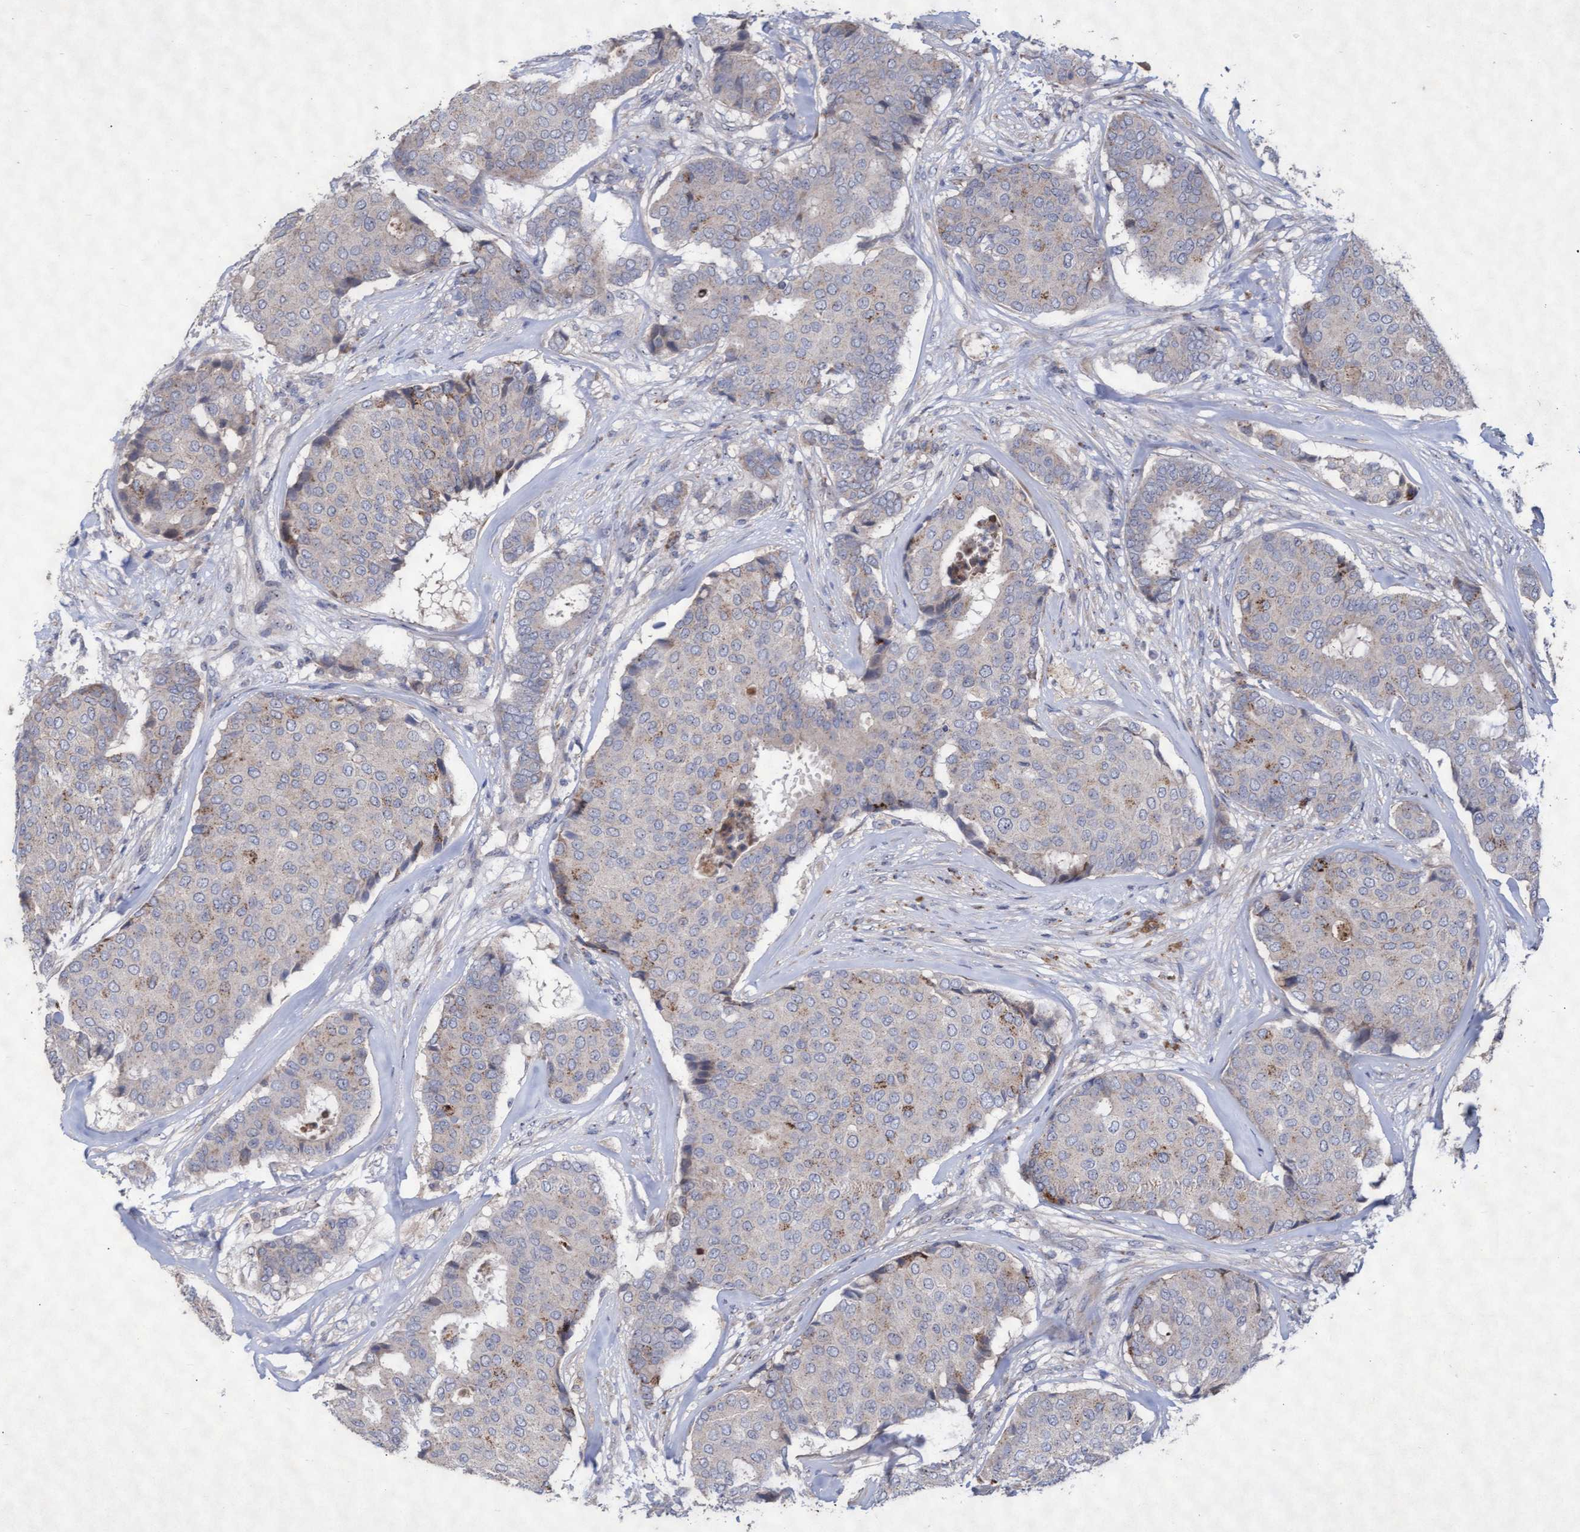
{"staining": {"intensity": "weak", "quantity": "<25%", "location": "cytoplasmic/membranous"}, "tissue": "breast cancer", "cell_type": "Tumor cells", "image_type": "cancer", "snomed": [{"axis": "morphology", "description": "Duct carcinoma"}, {"axis": "topography", "description": "Breast"}], "caption": "Immunohistochemistry micrograph of human breast cancer (intraductal carcinoma) stained for a protein (brown), which displays no expression in tumor cells.", "gene": "ABCF2", "patient": {"sex": "female", "age": 75}}